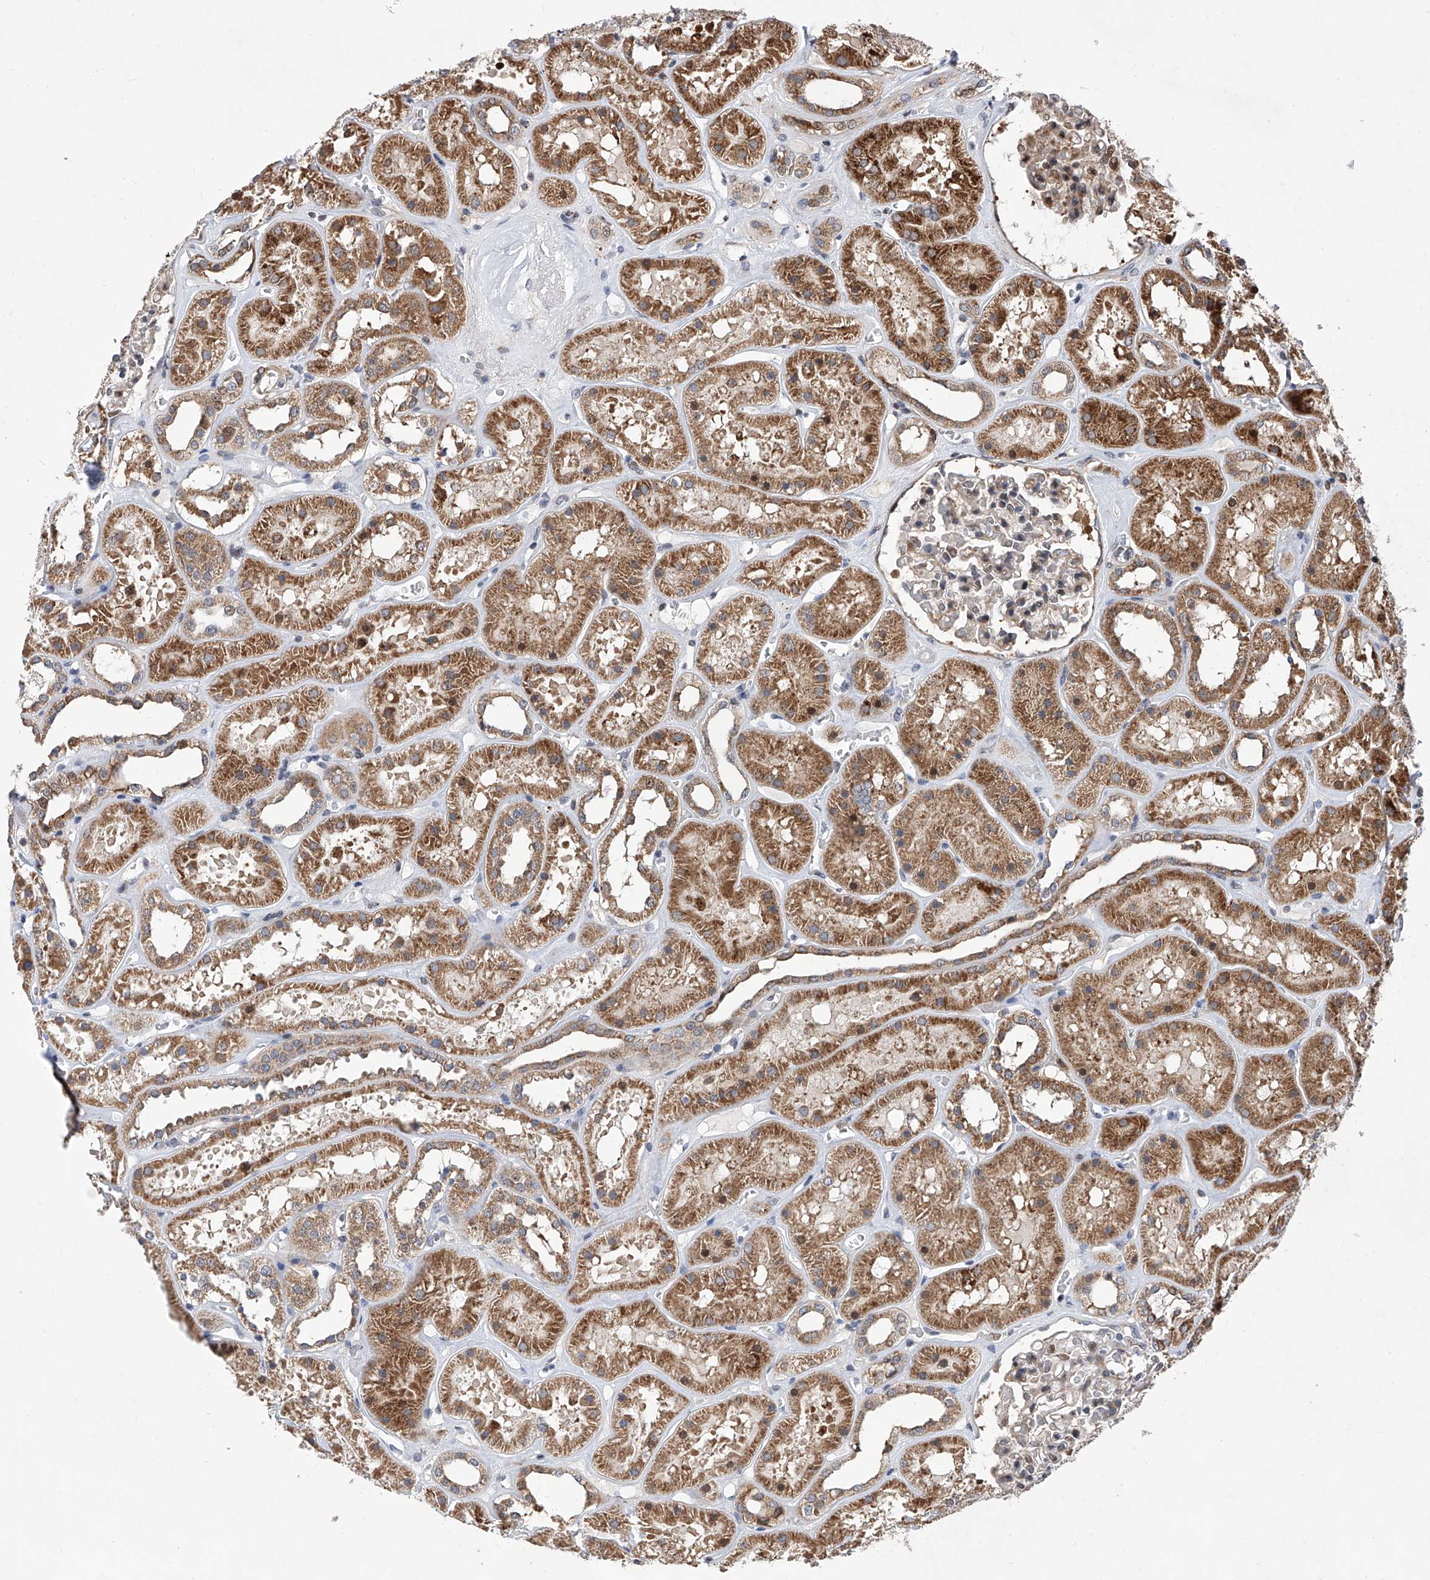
{"staining": {"intensity": "moderate", "quantity": "25%-75%", "location": "cytoplasmic/membranous"}, "tissue": "kidney", "cell_type": "Cells in glomeruli", "image_type": "normal", "snomed": [{"axis": "morphology", "description": "Normal tissue, NOS"}, {"axis": "topography", "description": "Kidney"}], "caption": "Immunohistochemical staining of normal kidney reveals medium levels of moderate cytoplasmic/membranous staining in approximately 25%-75% of cells in glomeruli.", "gene": "FARP2", "patient": {"sex": "female", "age": 41}}